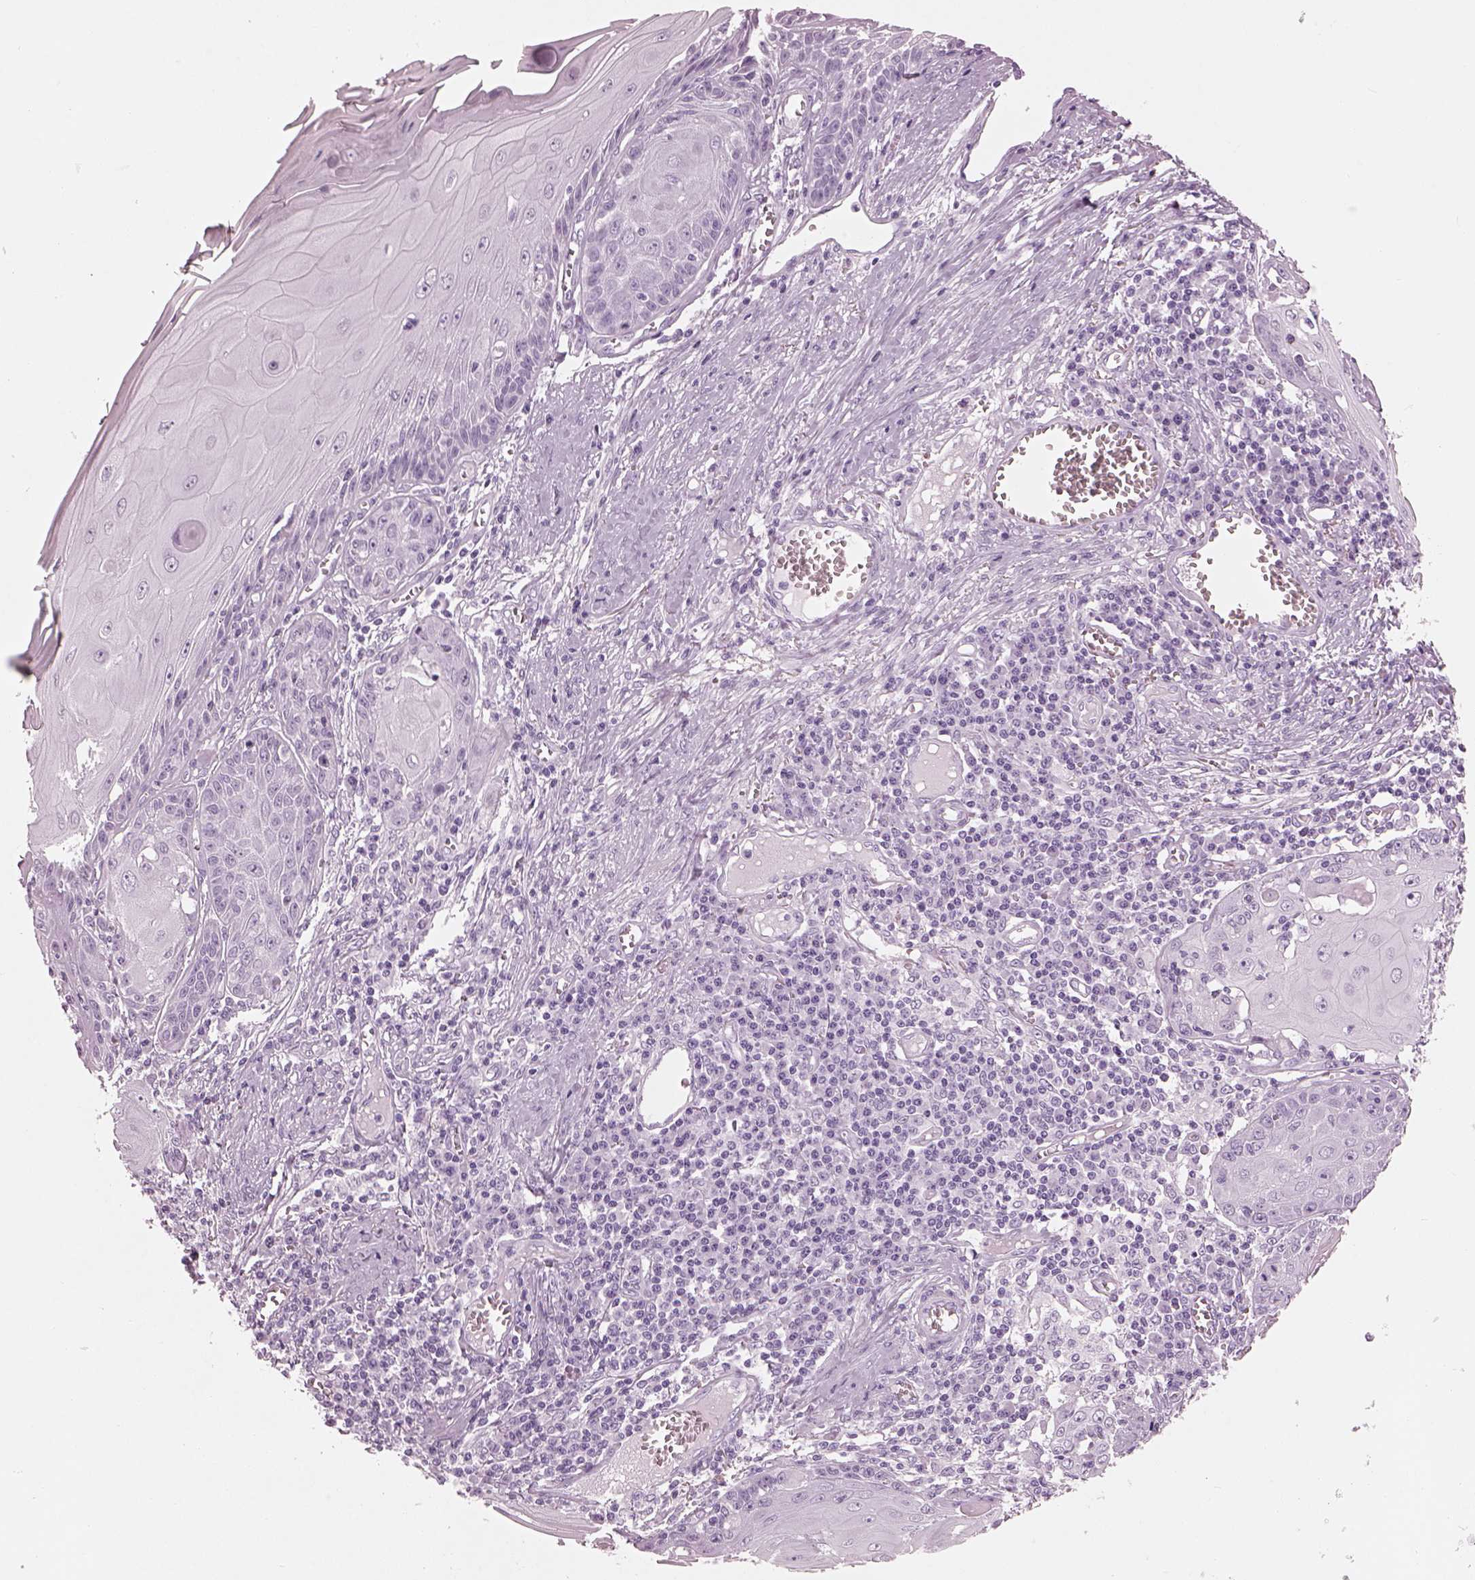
{"staining": {"intensity": "negative", "quantity": "none", "location": "none"}, "tissue": "skin cancer", "cell_type": "Tumor cells", "image_type": "cancer", "snomed": [{"axis": "morphology", "description": "Squamous cell carcinoma, NOS"}, {"axis": "topography", "description": "Skin"}, {"axis": "topography", "description": "Vulva"}], "caption": "This image is of squamous cell carcinoma (skin) stained with immunohistochemistry to label a protein in brown with the nuclei are counter-stained blue. There is no expression in tumor cells.", "gene": "HYDIN", "patient": {"sex": "female", "age": 85}}